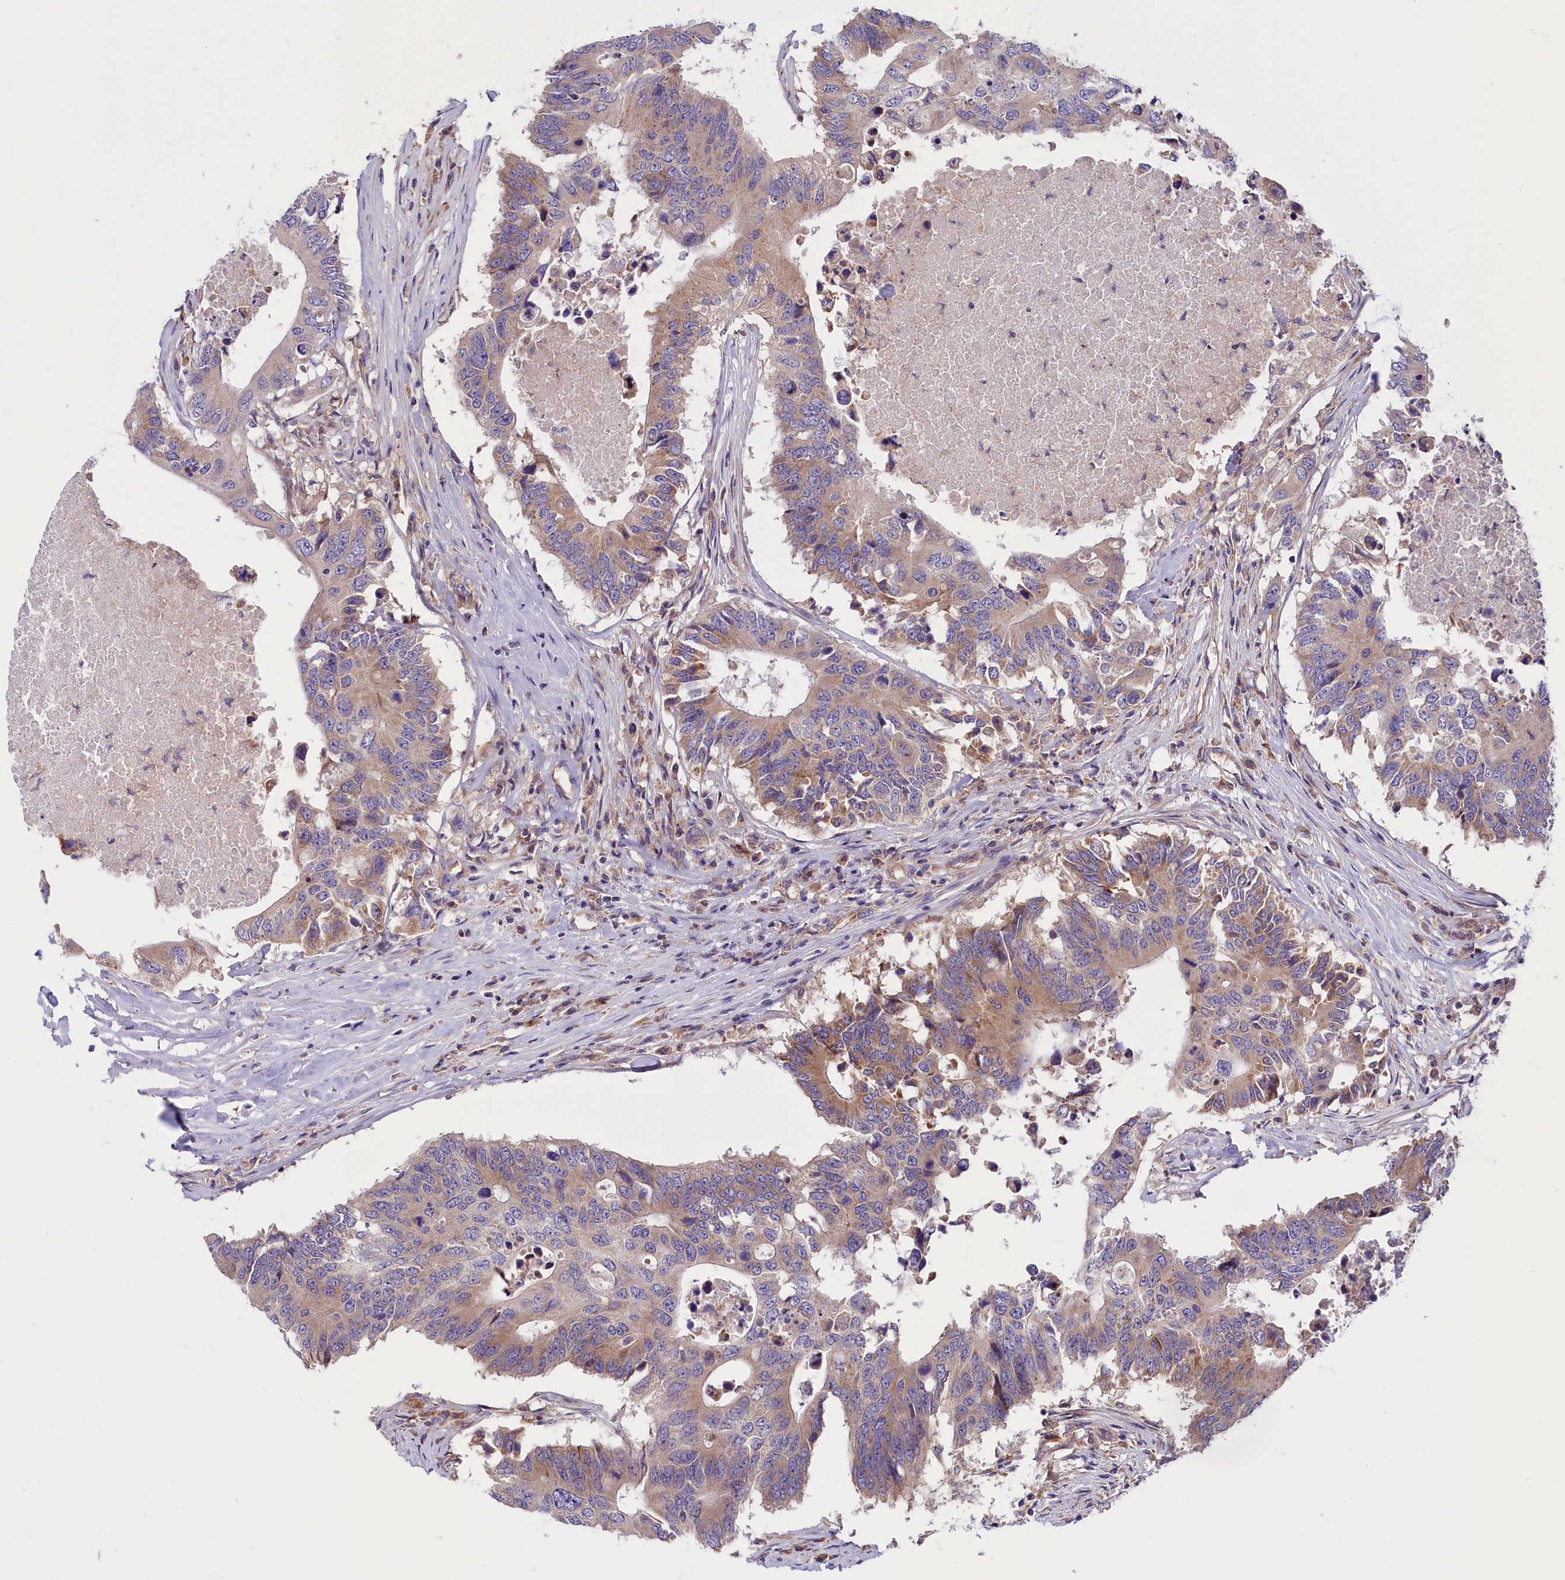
{"staining": {"intensity": "weak", "quantity": "25%-75%", "location": "cytoplasmic/membranous"}, "tissue": "colorectal cancer", "cell_type": "Tumor cells", "image_type": "cancer", "snomed": [{"axis": "morphology", "description": "Adenocarcinoma, NOS"}, {"axis": "topography", "description": "Colon"}], "caption": "Tumor cells demonstrate low levels of weak cytoplasmic/membranous staining in about 25%-75% of cells in colorectal cancer.", "gene": "DNAJB9", "patient": {"sex": "male", "age": 71}}